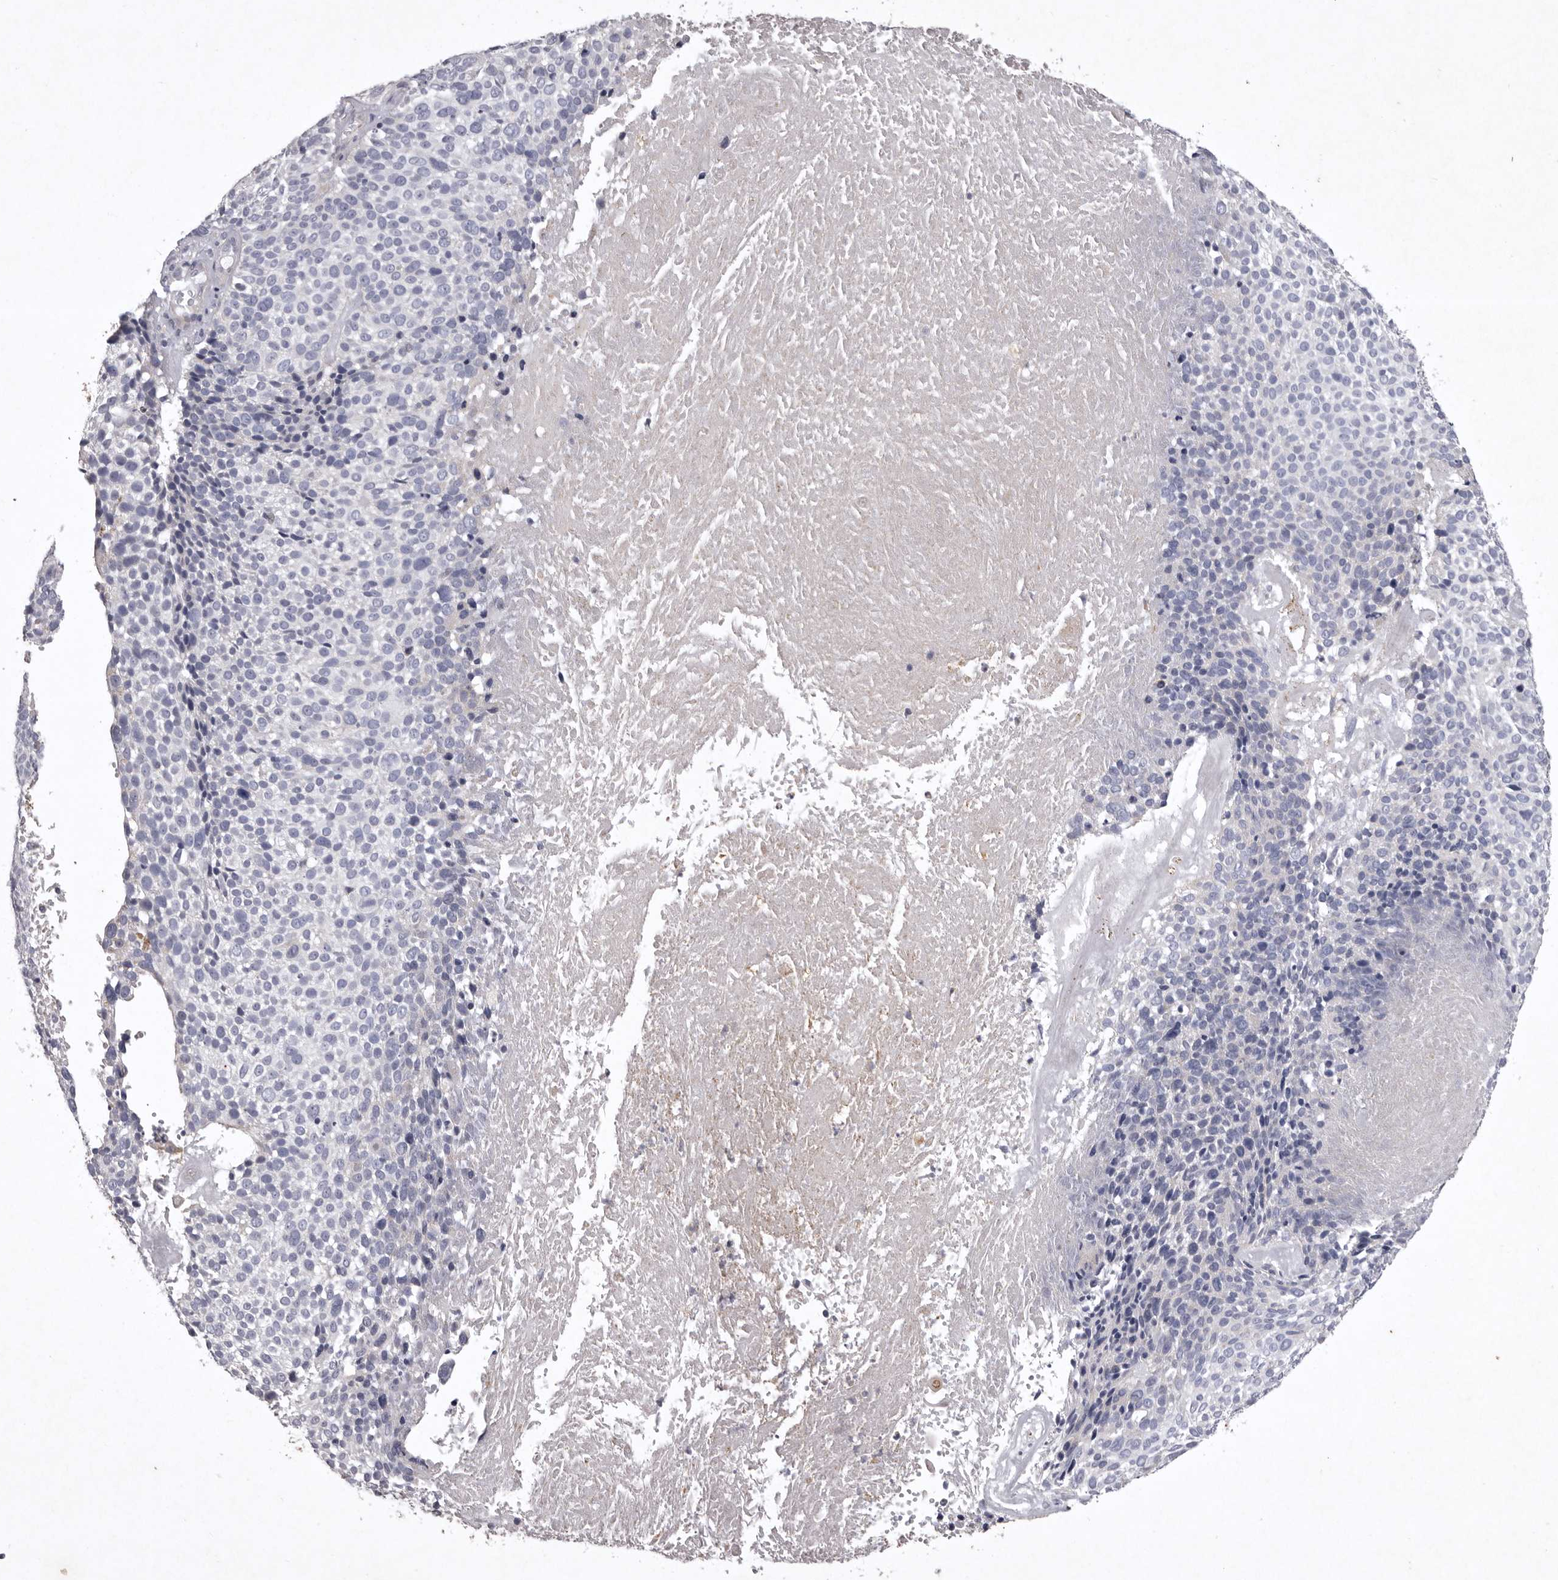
{"staining": {"intensity": "negative", "quantity": "none", "location": "none"}, "tissue": "cervical cancer", "cell_type": "Tumor cells", "image_type": "cancer", "snomed": [{"axis": "morphology", "description": "Squamous cell carcinoma, NOS"}, {"axis": "topography", "description": "Cervix"}], "caption": "Immunohistochemistry image of squamous cell carcinoma (cervical) stained for a protein (brown), which demonstrates no staining in tumor cells.", "gene": "NKAIN4", "patient": {"sex": "female", "age": 74}}